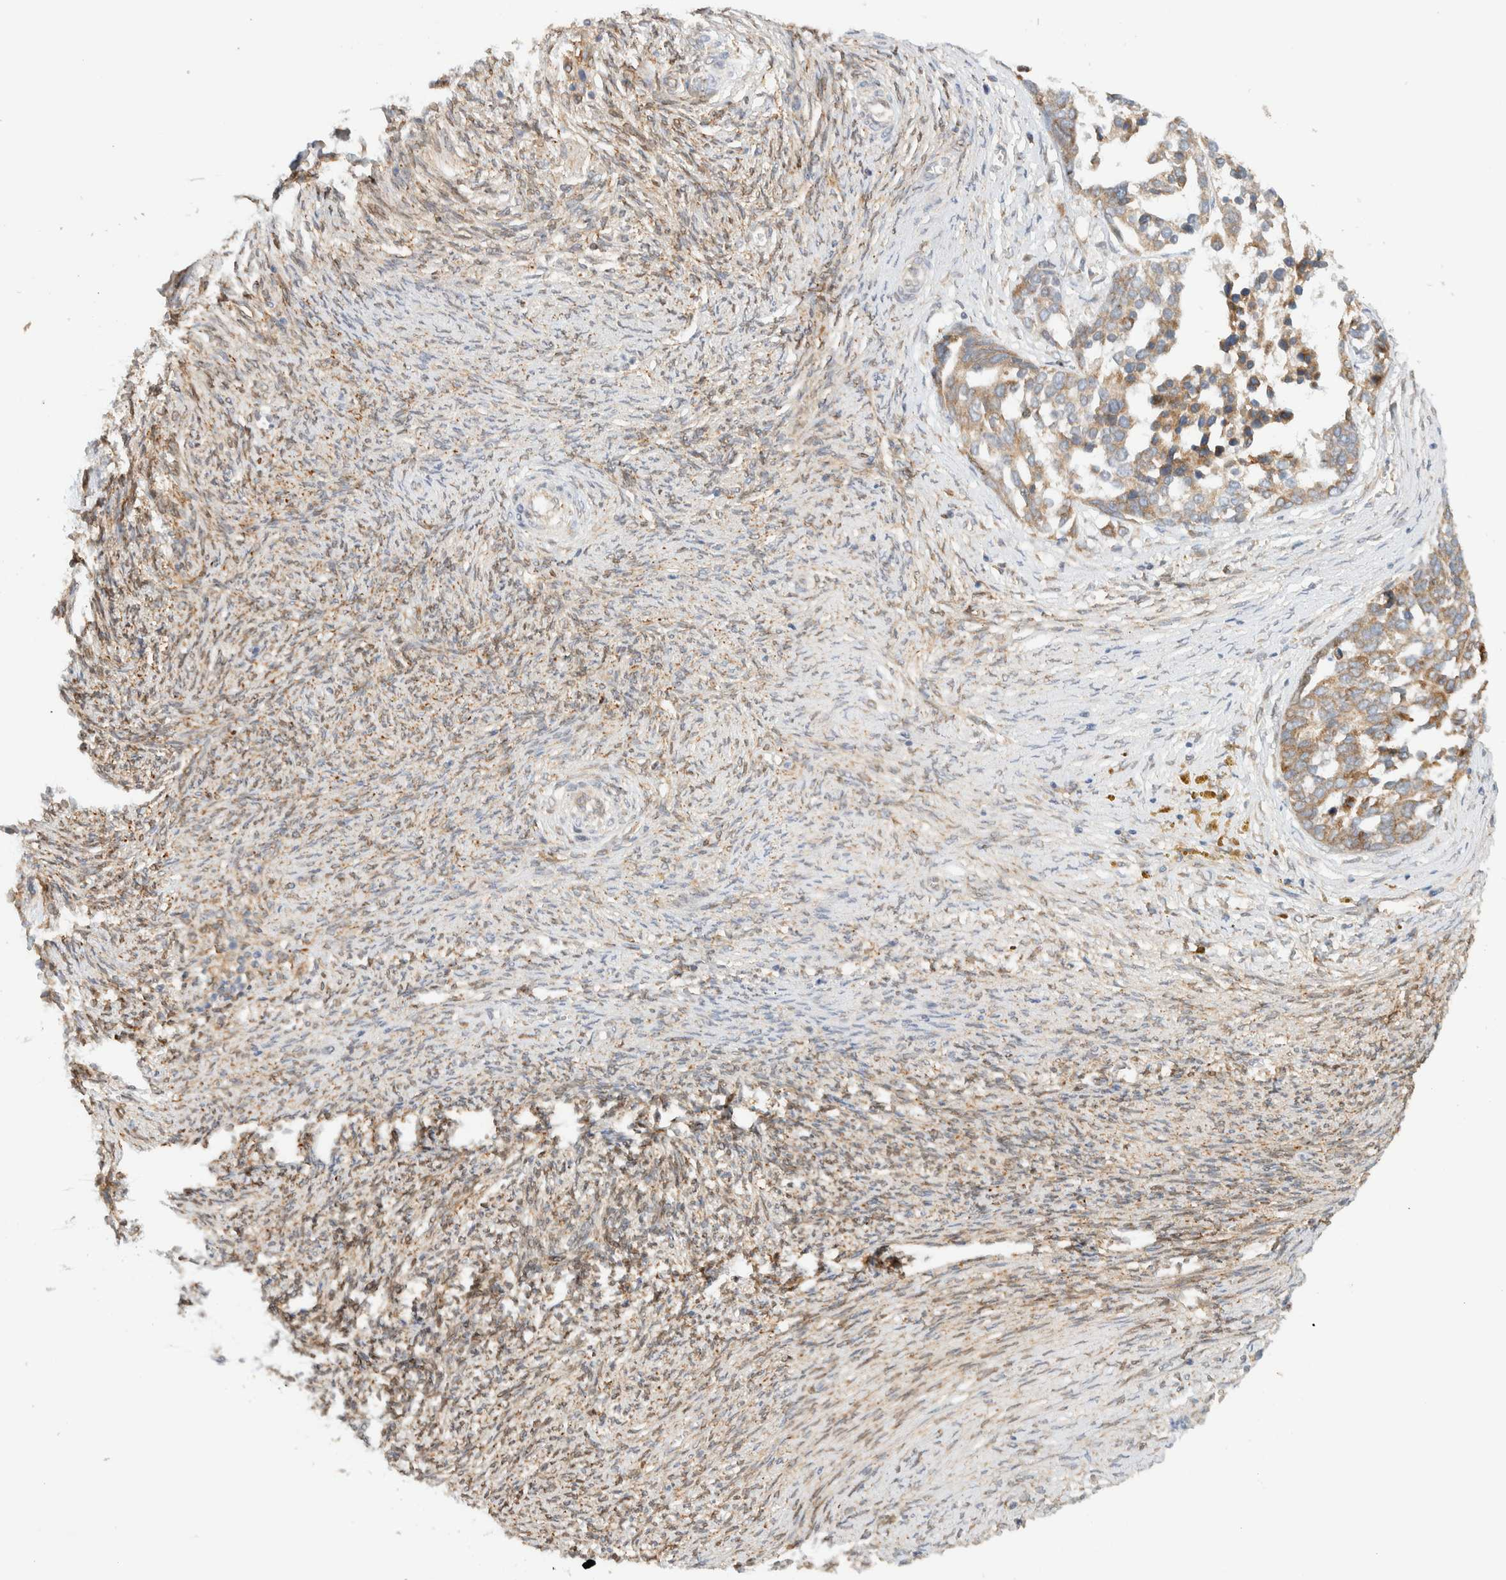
{"staining": {"intensity": "moderate", "quantity": ">75%", "location": "cytoplasmic/membranous"}, "tissue": "ovarian cancer", "cell_type": "Tumor cells", "image_type": "cancer", "snomed": [{"axis": "morphology", "description": "Cystadenocarcinoma, serous, NOS"}, {"axis": "topography", "description": "Ovary"}], "caption": "Immunohistochemical staining of human serous cystadenocarcinoma (ovarian) shows moderate cytoplasmic/membranous protein positivity in about >75% of tumor cells.", "gene": "NT5C", "patient": {"sex": "female", "age": 44}}